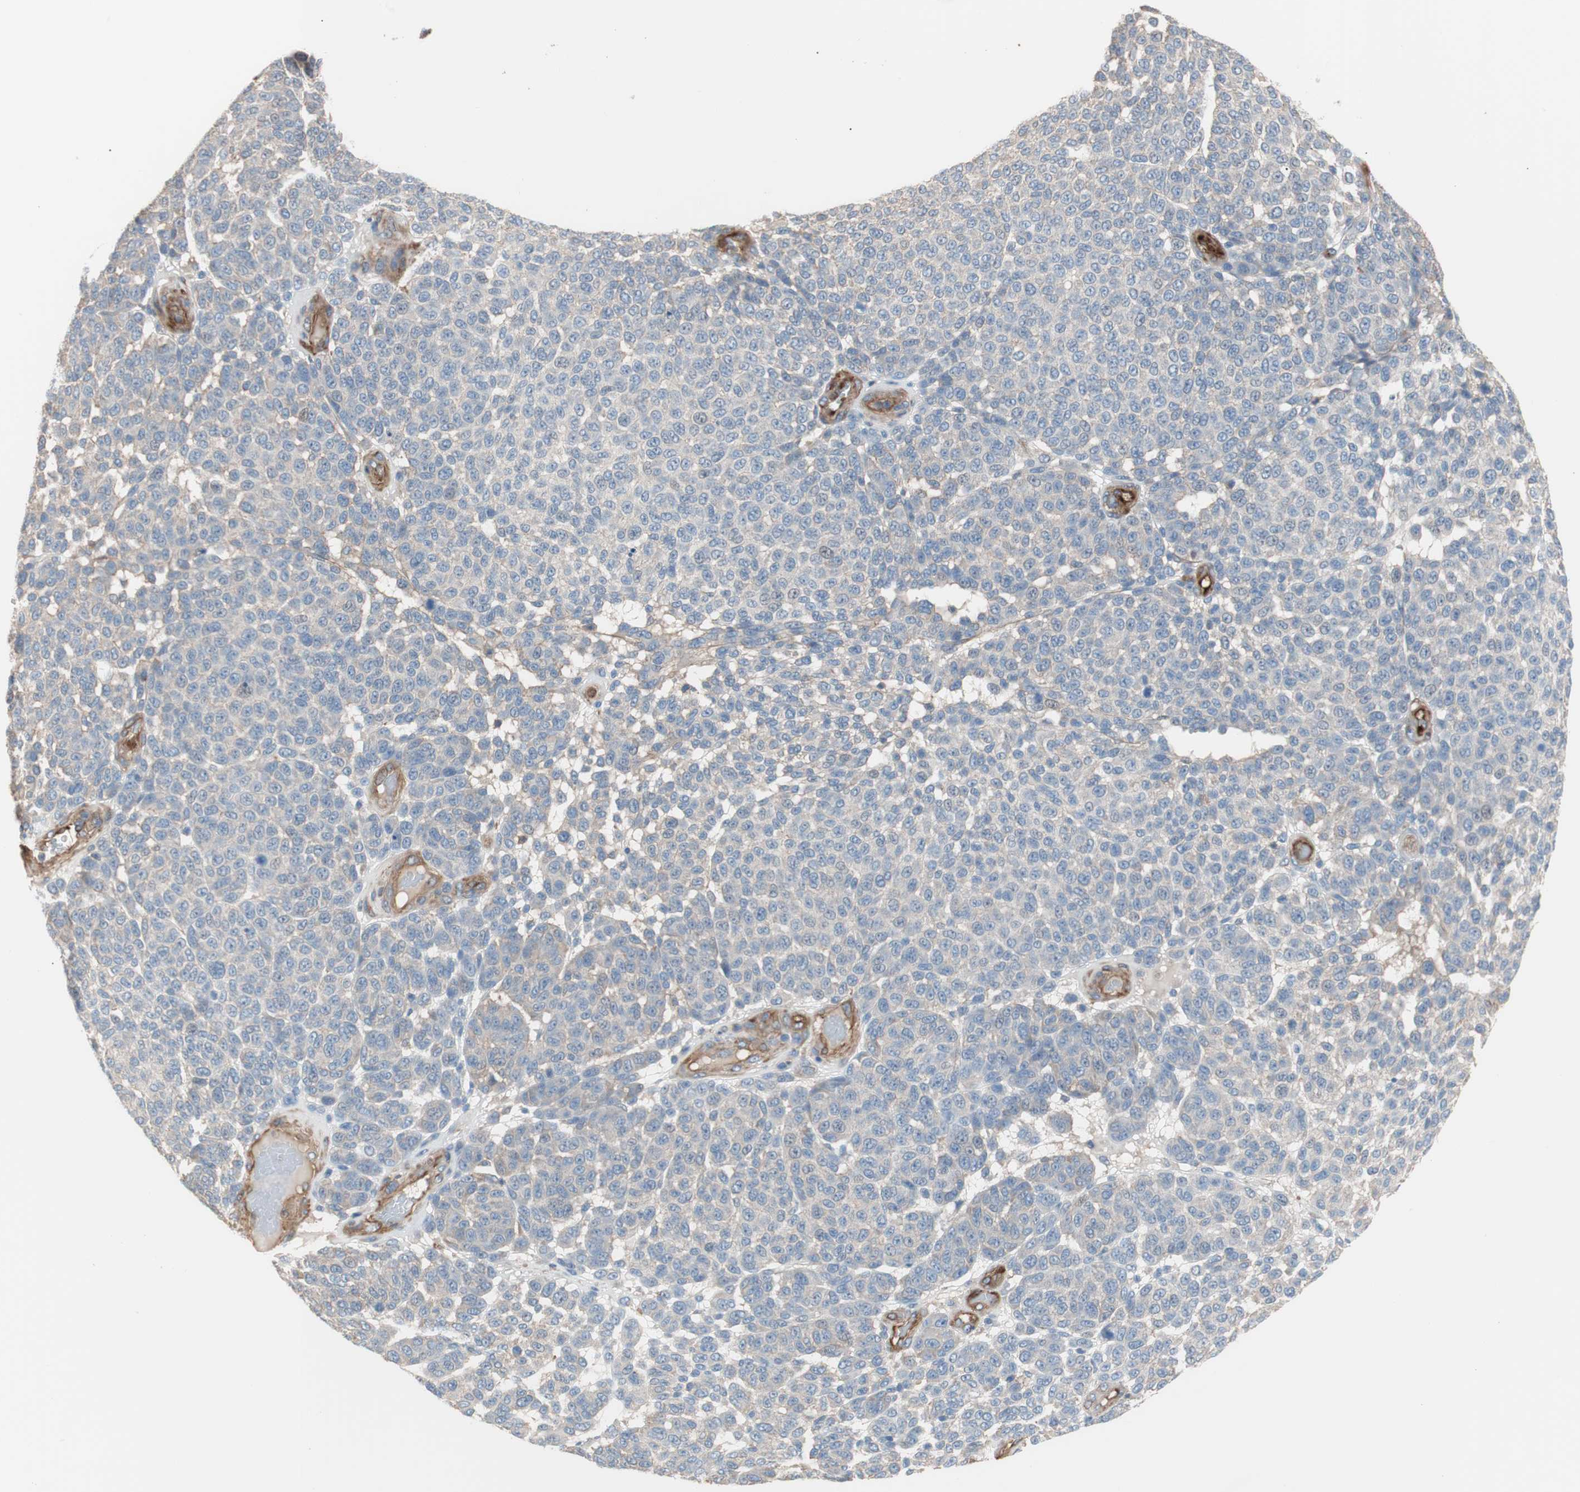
{"staining": {"intensity": "negative", "quantity": "none", "location": "none"}, "tissue": "melanoma", "cell_type": "Tumor cells", "image_type": "cancer", "snomed": [{"axis": "morphology", "description": "Malignant melanoma, NOS"}, {"axis": "topography", "description": "Skin"}], "caption": "Tumor cells show no significant staining in malignant melanoma.", "gene": "GPR160", "patient": {"sex": "male", "age": 59}}